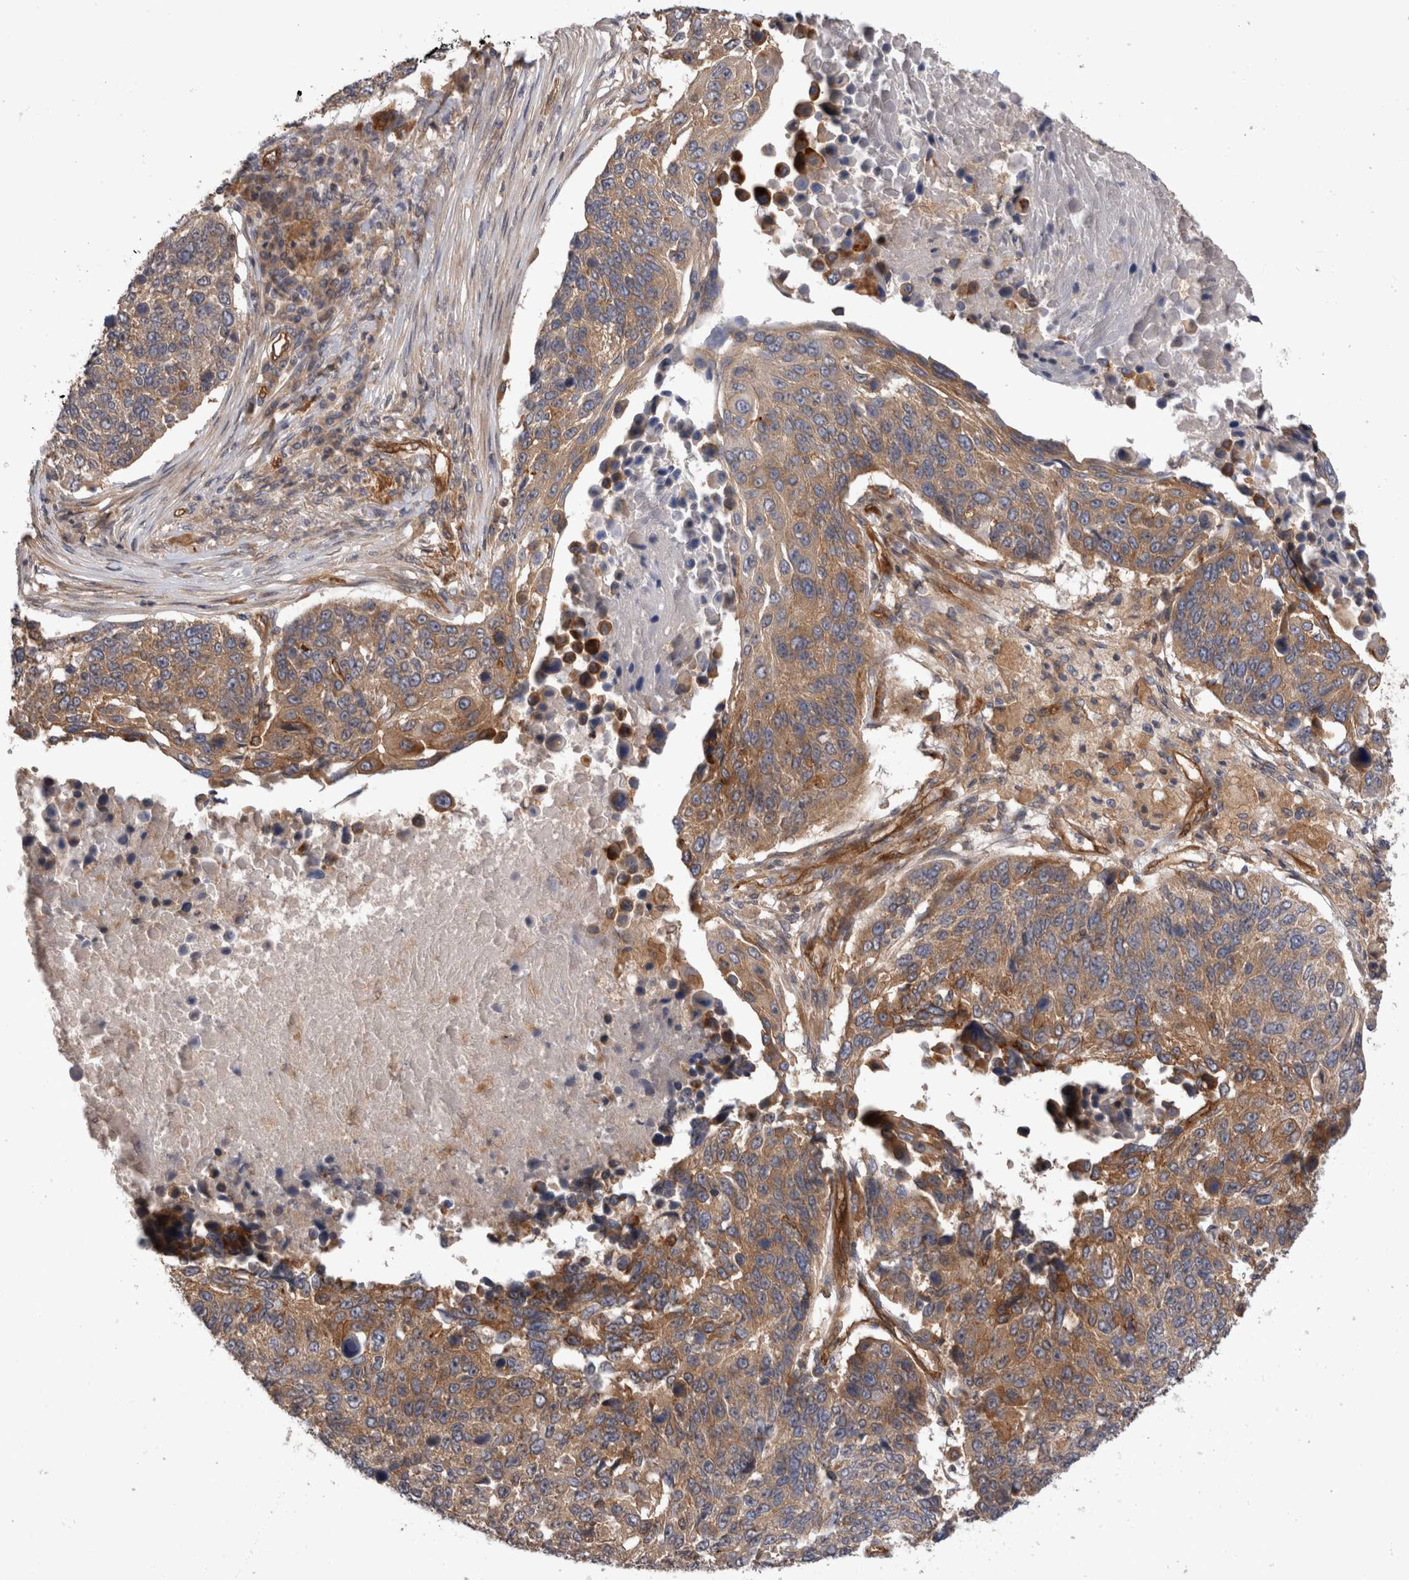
{"staining": {"intensity": "moderate", "quantity": ">75%", "location": "cytoplasmic/membranous"}, "tissue": "lung cancer", "cell_type": "Tumor cells", "image_type": "cancer", "snomed": [{"axis": "morphology", "description": "Squamous cell carcinoma, NOS"}, {"axis": "topography", "description": "Lung"}], "caption": "There is medium levels of moderate cytoplasmic/membranous staining in tumor cells of lung cancer, as demonstrated by immunohistochemical staining (brown color).", "gene": "BNIP2", "patient": {"sex": "male", "age": 66}}